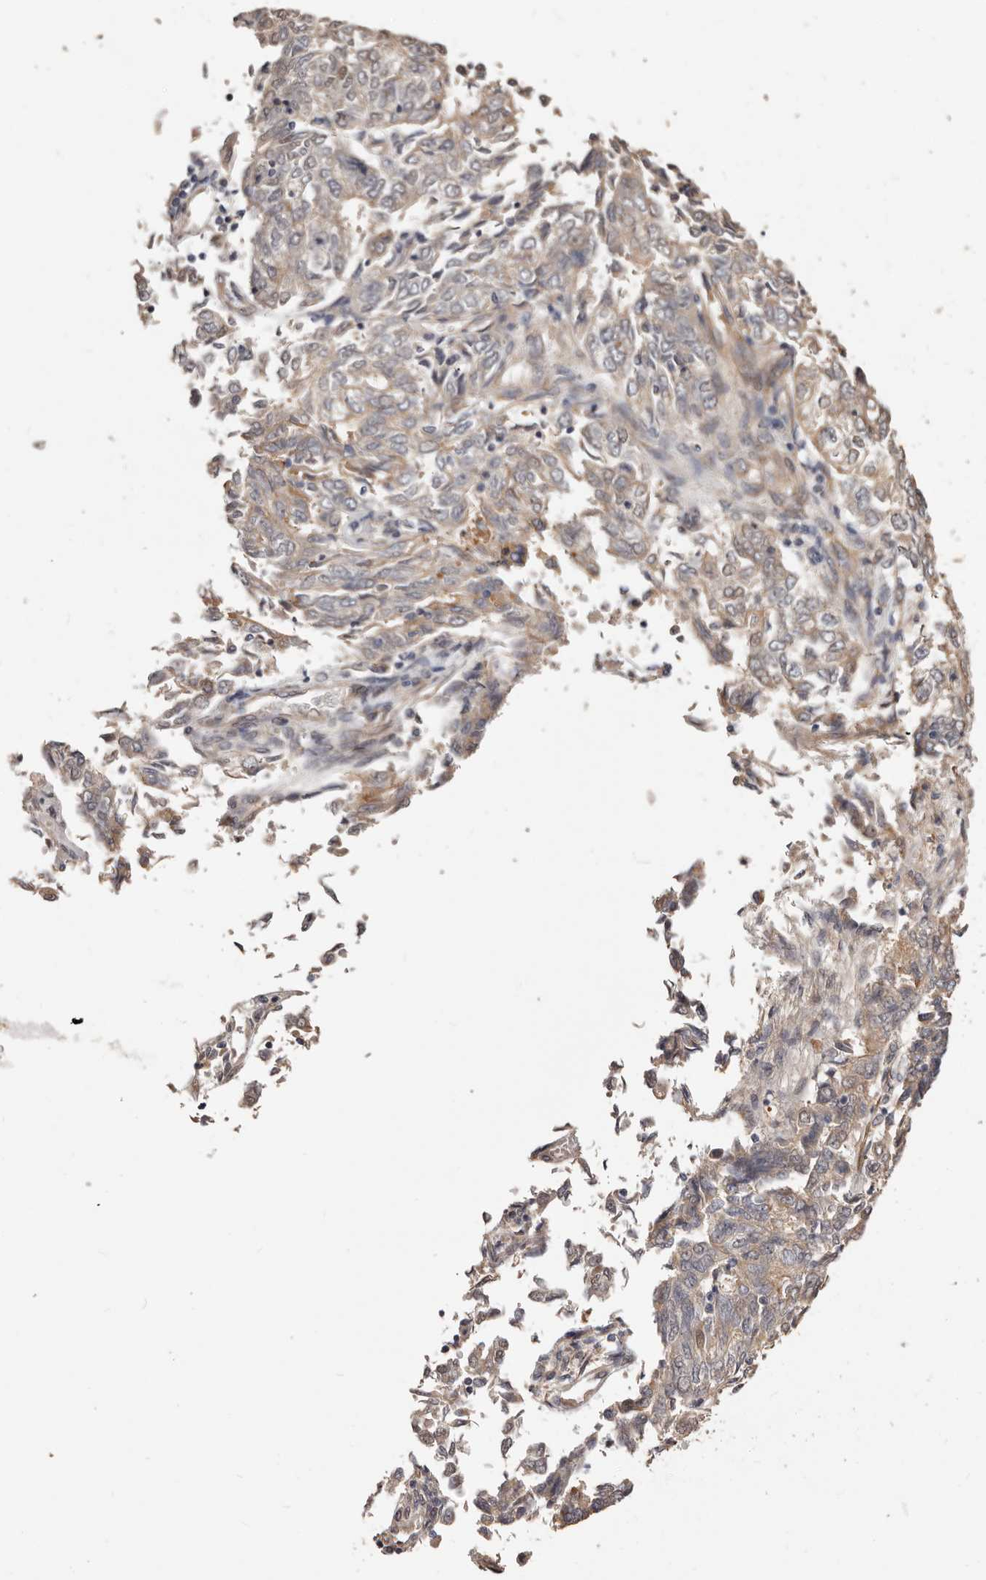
{"staining": {"intensity": "weak", "quantity": "<25%", "location": "cytoplasmic/membranous"}, "tissue": "endometrial cancer", "cell_type": "Tumor cells", "image_type": "cancer", "snomed": [{"axis": "morphology", "description": "Adenocarcinoma, NOS"}, {"axis": "topography", "description": "Endometrium"}], "caption": "An image of endometrial cancer (adenocarcinoma) stained for a protein displays no brown staining in tumor cells.", "gene": "TRIP13", "patient": {"sex": "female", "age": 80}}